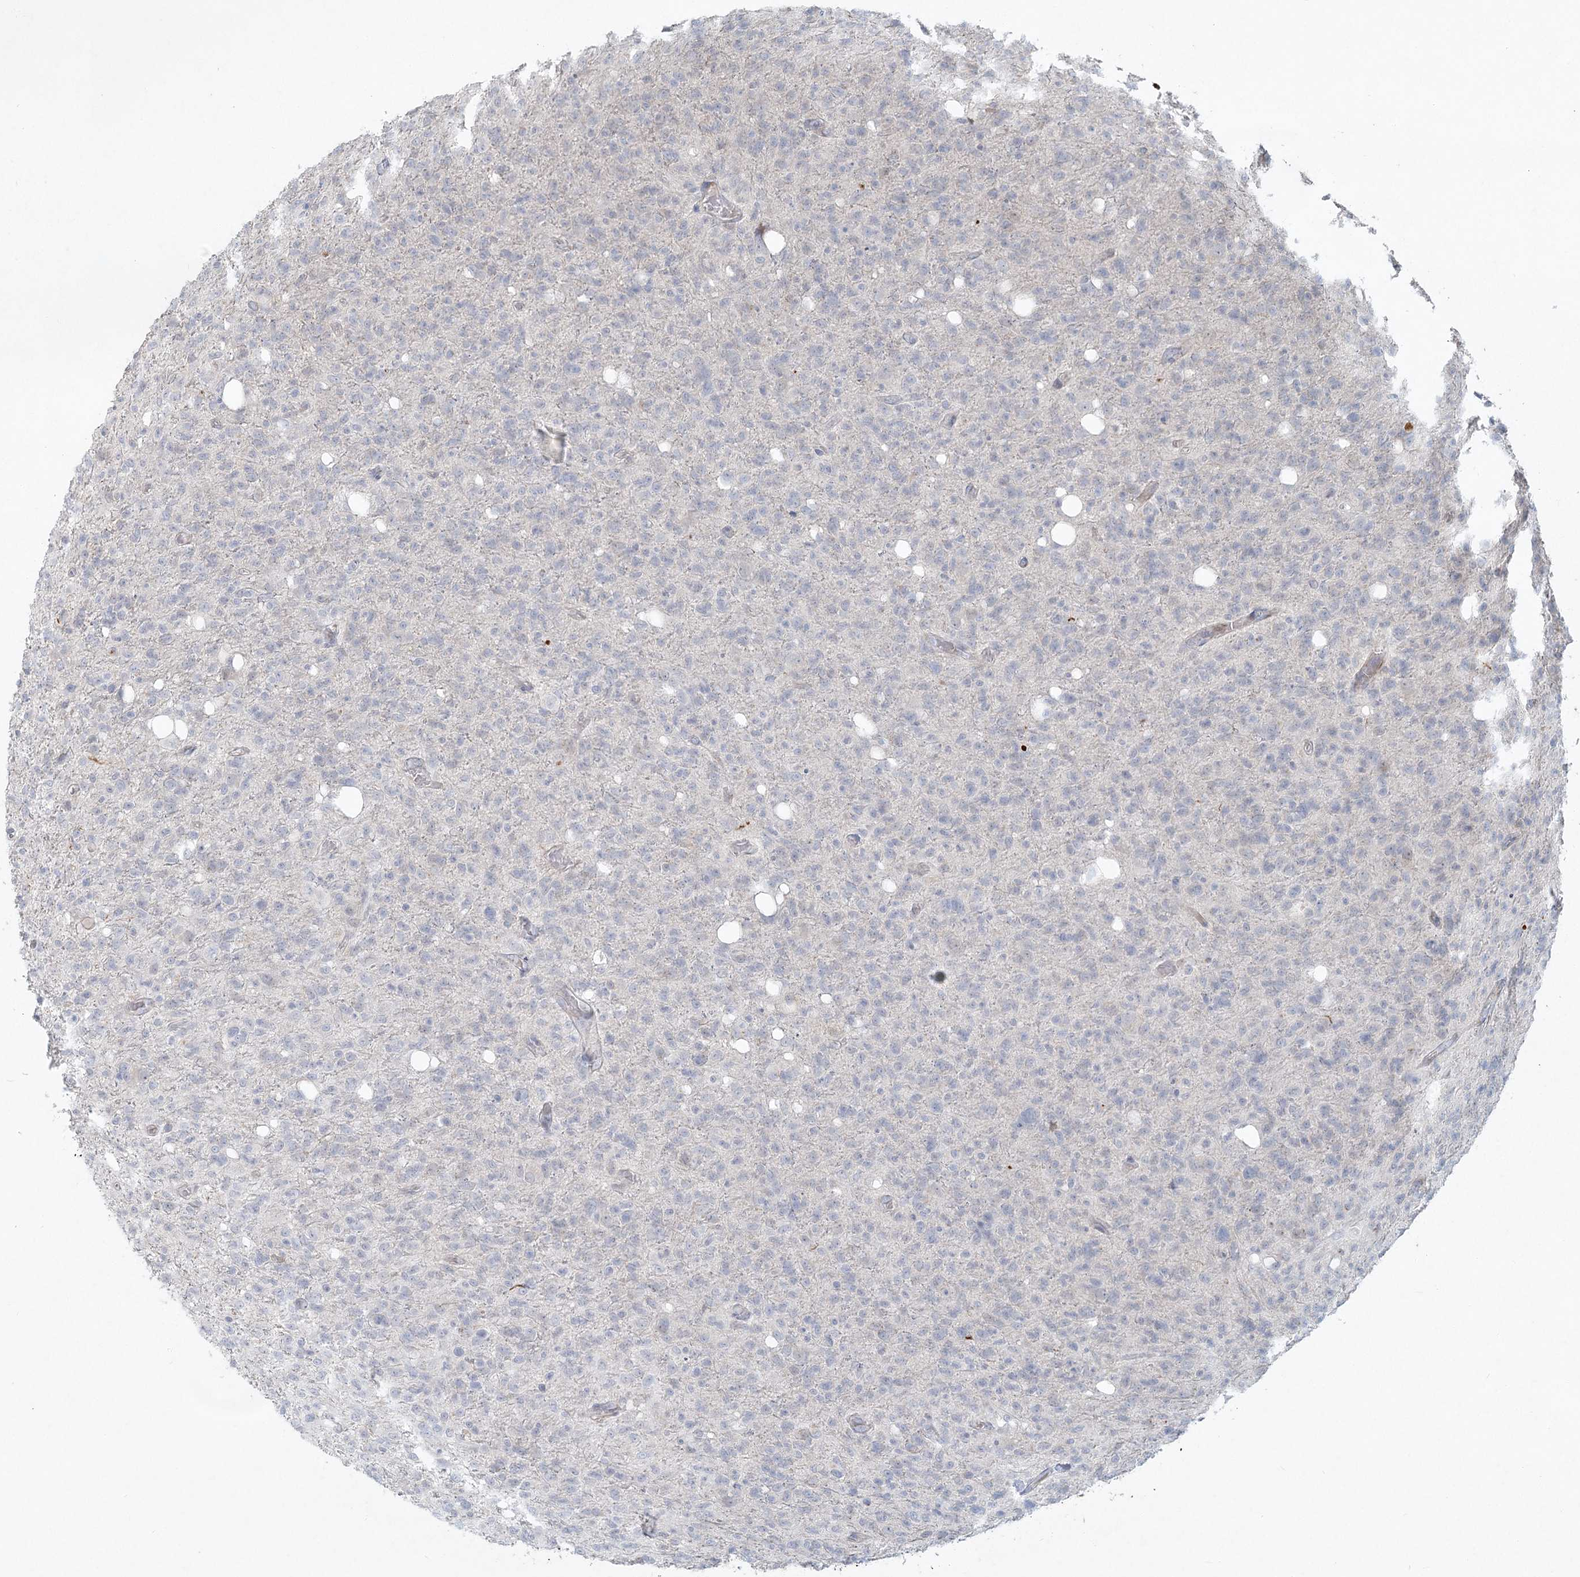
{"staining": {"intensity": "negative", "quantity": "none", "location": "none"}, "tissue": "glioma", "cell_type": "Tumor cells", "image_type": "cancer", "snomed": [{"axis": "morphology", "description": "Glioma, malignant, High grade"}, {"axis": "topography", "description": "Brain"}], "caption": "There is no significant expression in tumor cells of high-grade glioma (malignant).", "gene": "LRP2BP", "patient": {"sex": "female", "age": 57}}